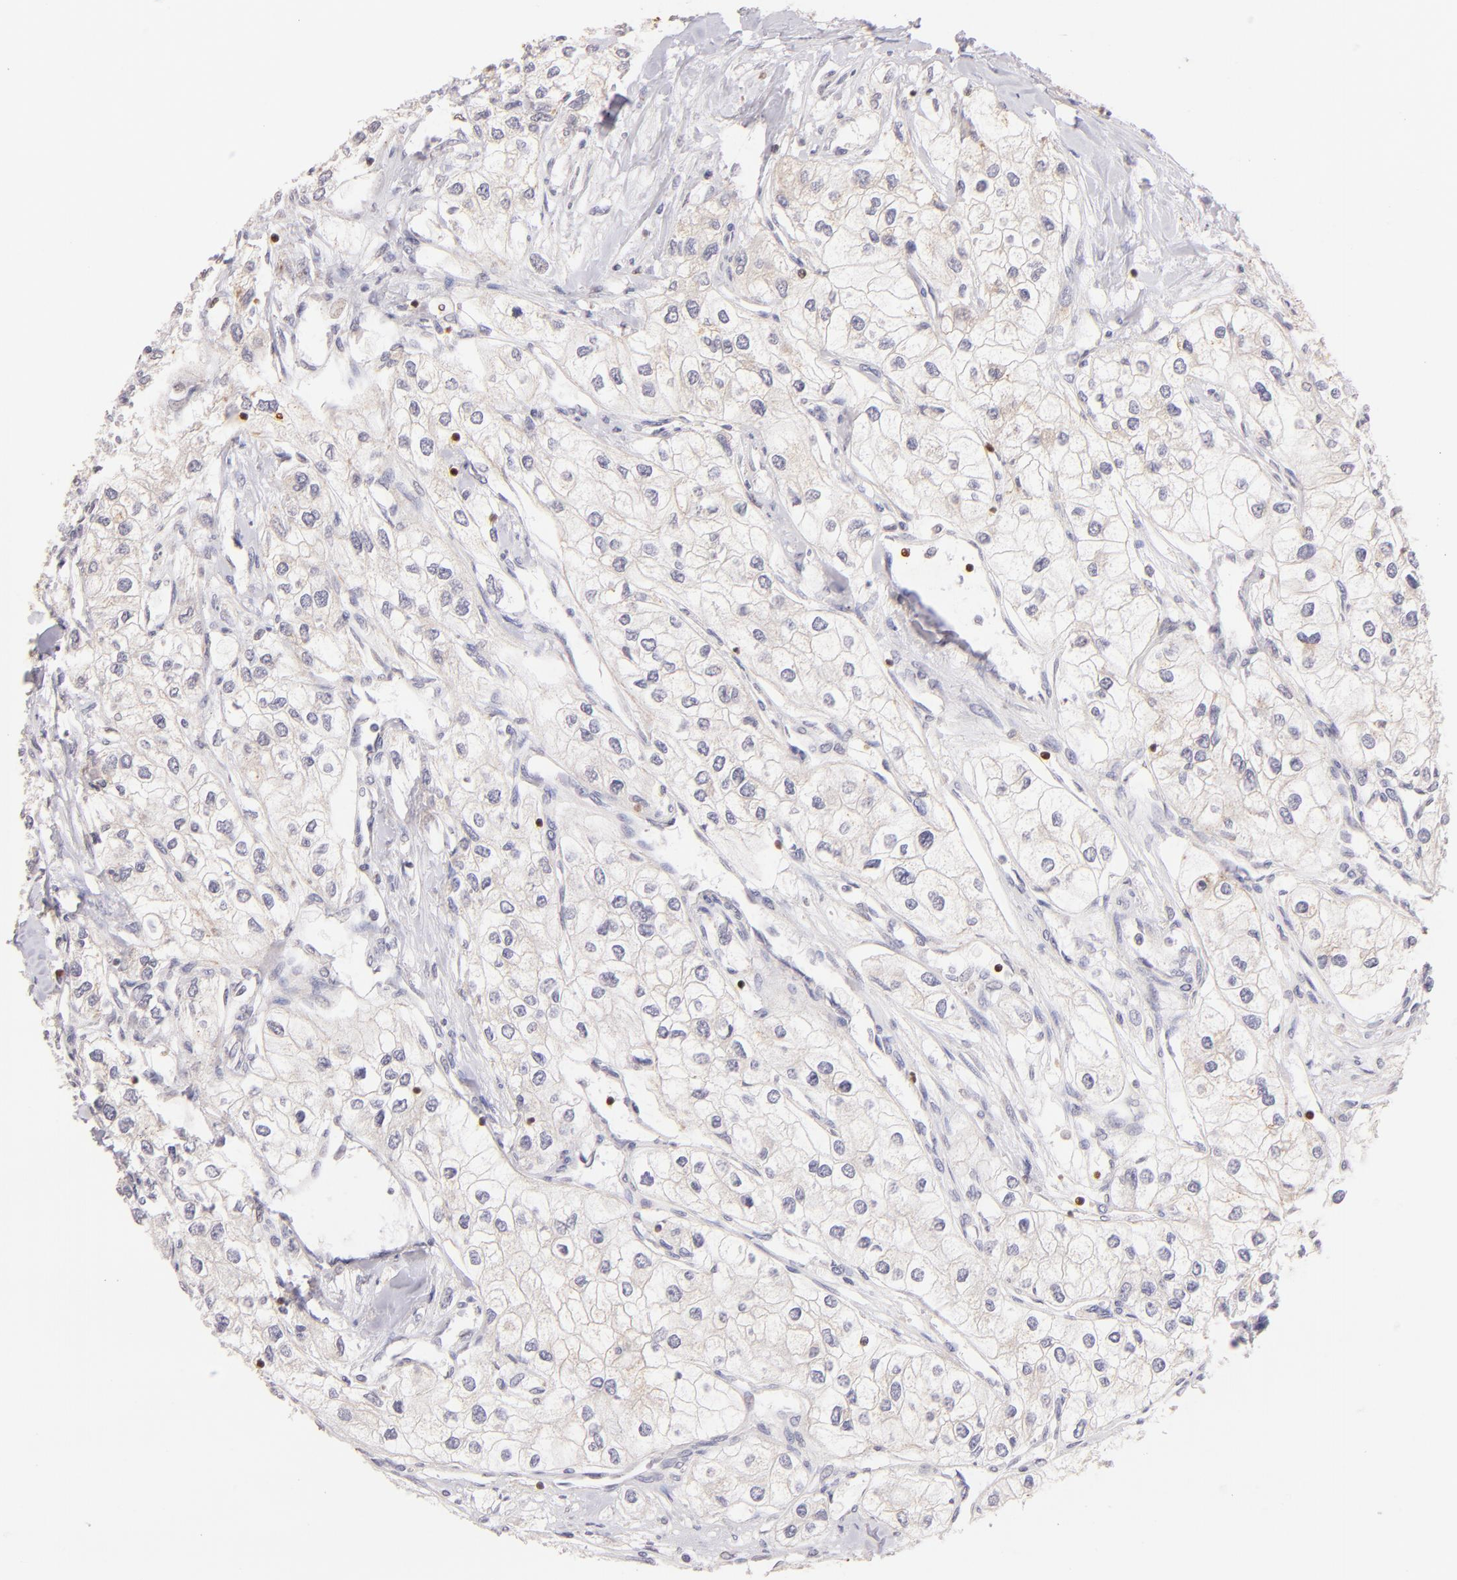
{"staining": {"intensity": "negative", "quantity": "none", "location": "none"}, "tissue": "renal cancer", "cell_type": "Tumor cells", "image_type": "cancer", "snomed": [{"axis": "morphology", "description": "Adenocarcinoma, NOS"}, {"axis": "topography", "description": "Kidney"}], "caption": "Tumor cells show no significant expression in adenocarcinoma (renal). (DAB immunohistochemistry, high magnification).", "gene": "ZAP70", "patient": {"sex": "male", "age": 57}}